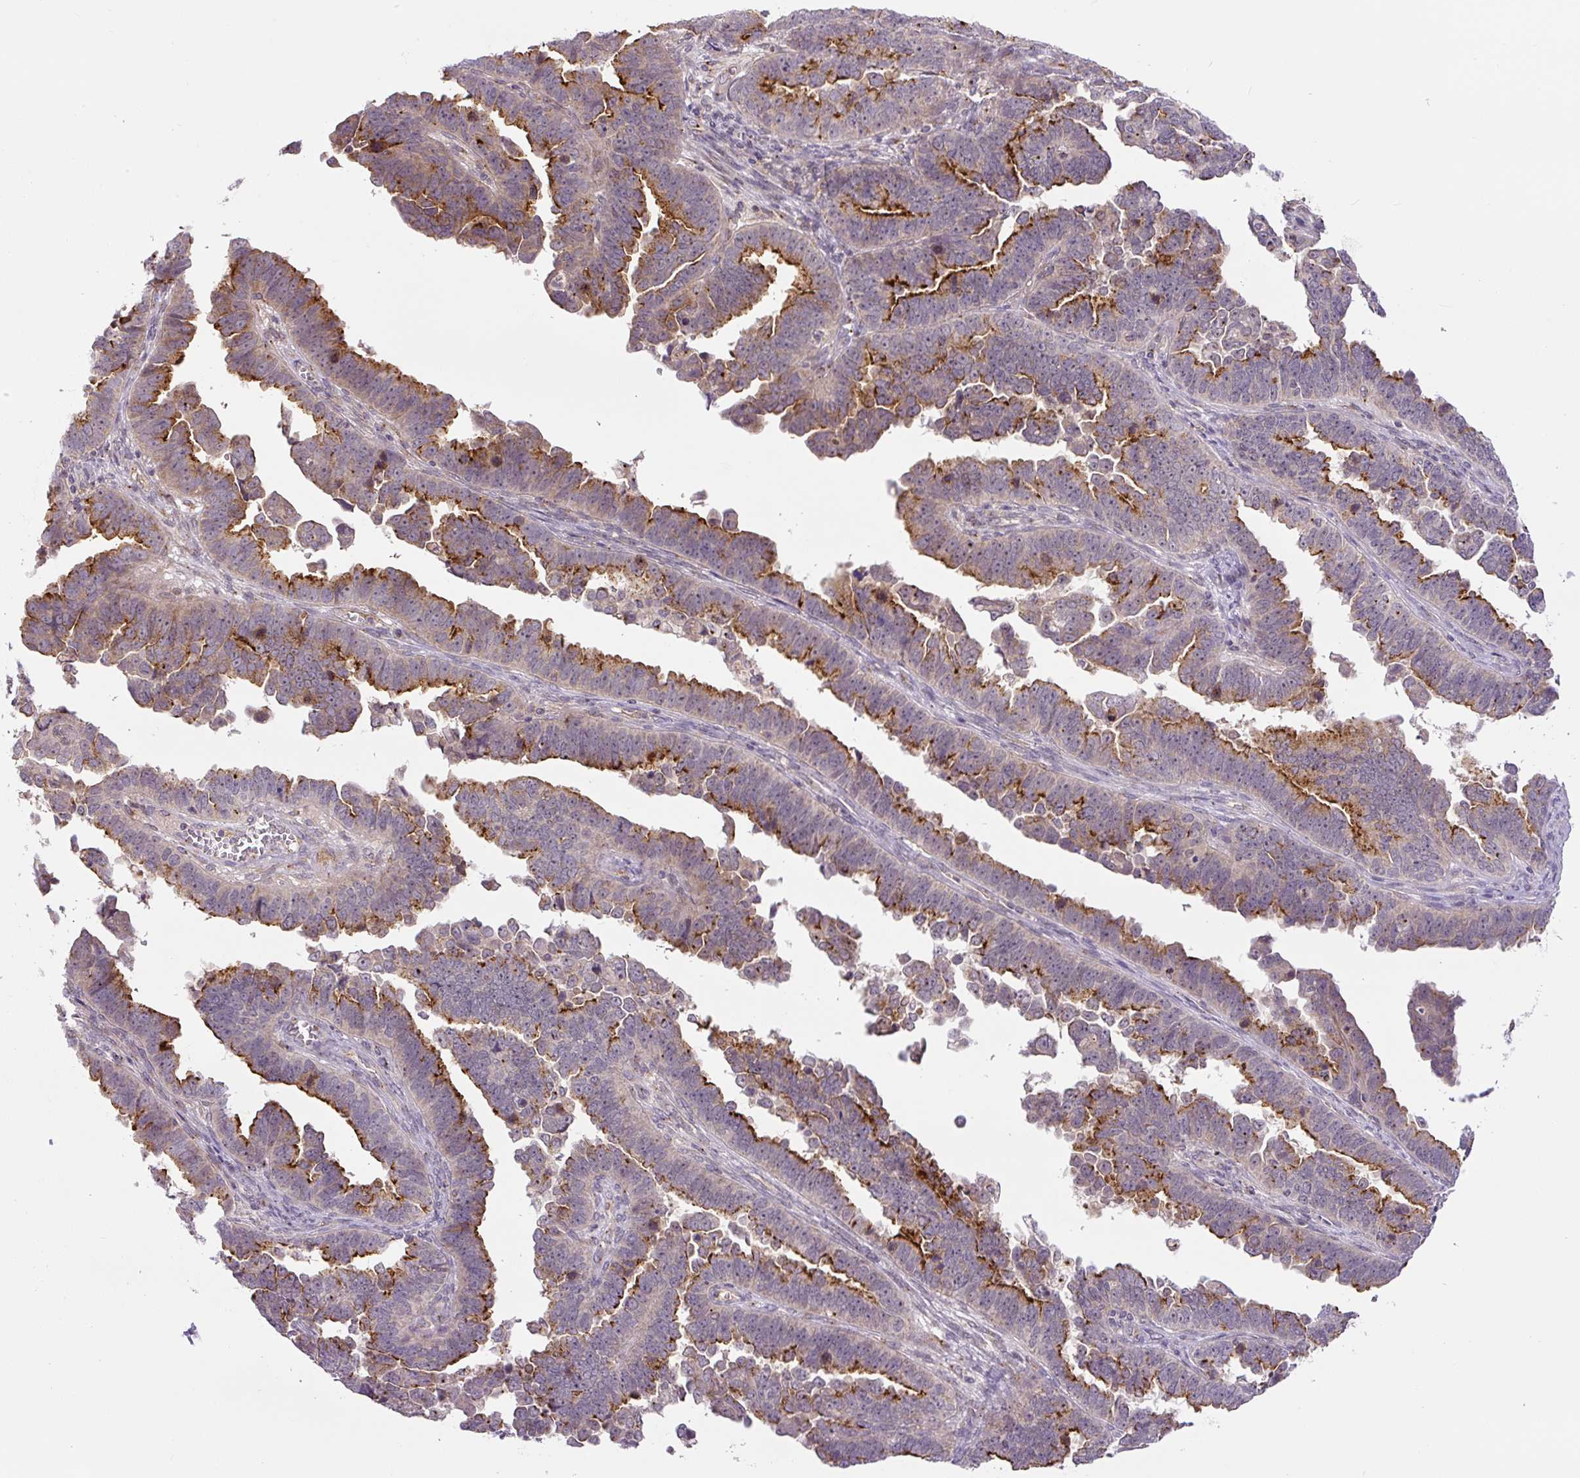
{"staining": {"intensity": "moderate", "quantity": "25%-75%", "location": "cytoplasmic/membranous"}, "tissue": "endometrial cancer", "cell_type": "Tumor cells", "image_type": "cancer", "snomed": [{"axis": "morphology", "description": "Adenocarcinoma, NOS"}, {"axis": "topography", "description": "Endometrium"}], "caption": "IHC histopathology image of neoplastic tissue: endometrial cancer stained using immunohistochemistry displays medium levels of moderate protein expression localized specifically in the cytoplasmic/membranous of tumor cells, appearing as a cytoplasmic/membranous brown color.", "gene": "PCM1", "patient": {"sex": "female", "age": 75}}